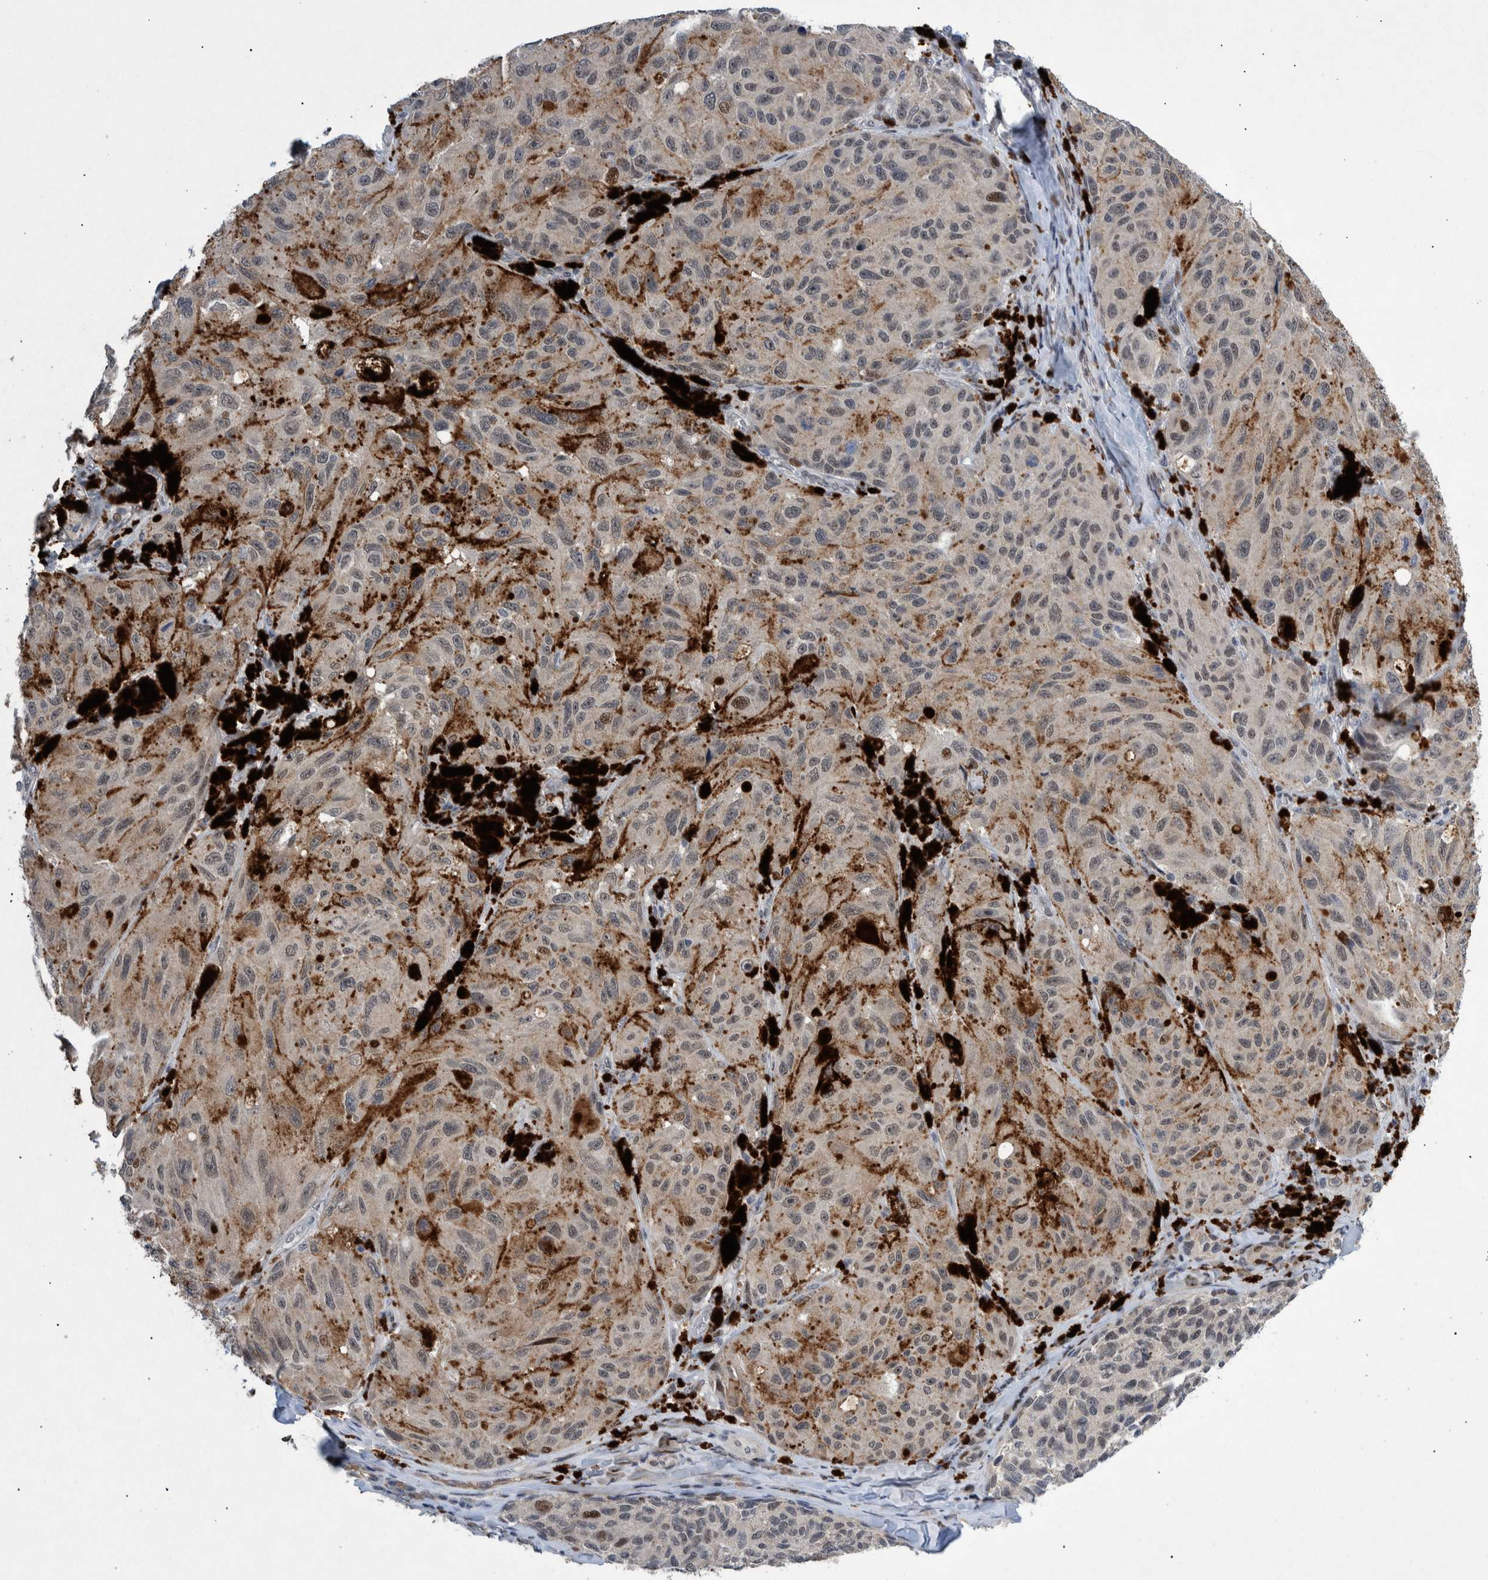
{"staining": {"intensity": "weak", "quantity": ">75%", "location": "cytoplasmic/membranous"}, "tissue": "melanoma", "cell_type": "Tumor cells", "image_type": "cancer", "snomed": [{"axis": "morphology", "description": "Malignant melanoma, NOS"}, {"axis": "topography", "description": "Skin"}], "caption": "Approximately >75% of tumor cells in human melanoma reveal weak cytoplasmic/membranous protein staining as visualized by brown immunohistochemical staining.", "gene": "ESRP1", "patient": {"sex": "female", "age": 73}}